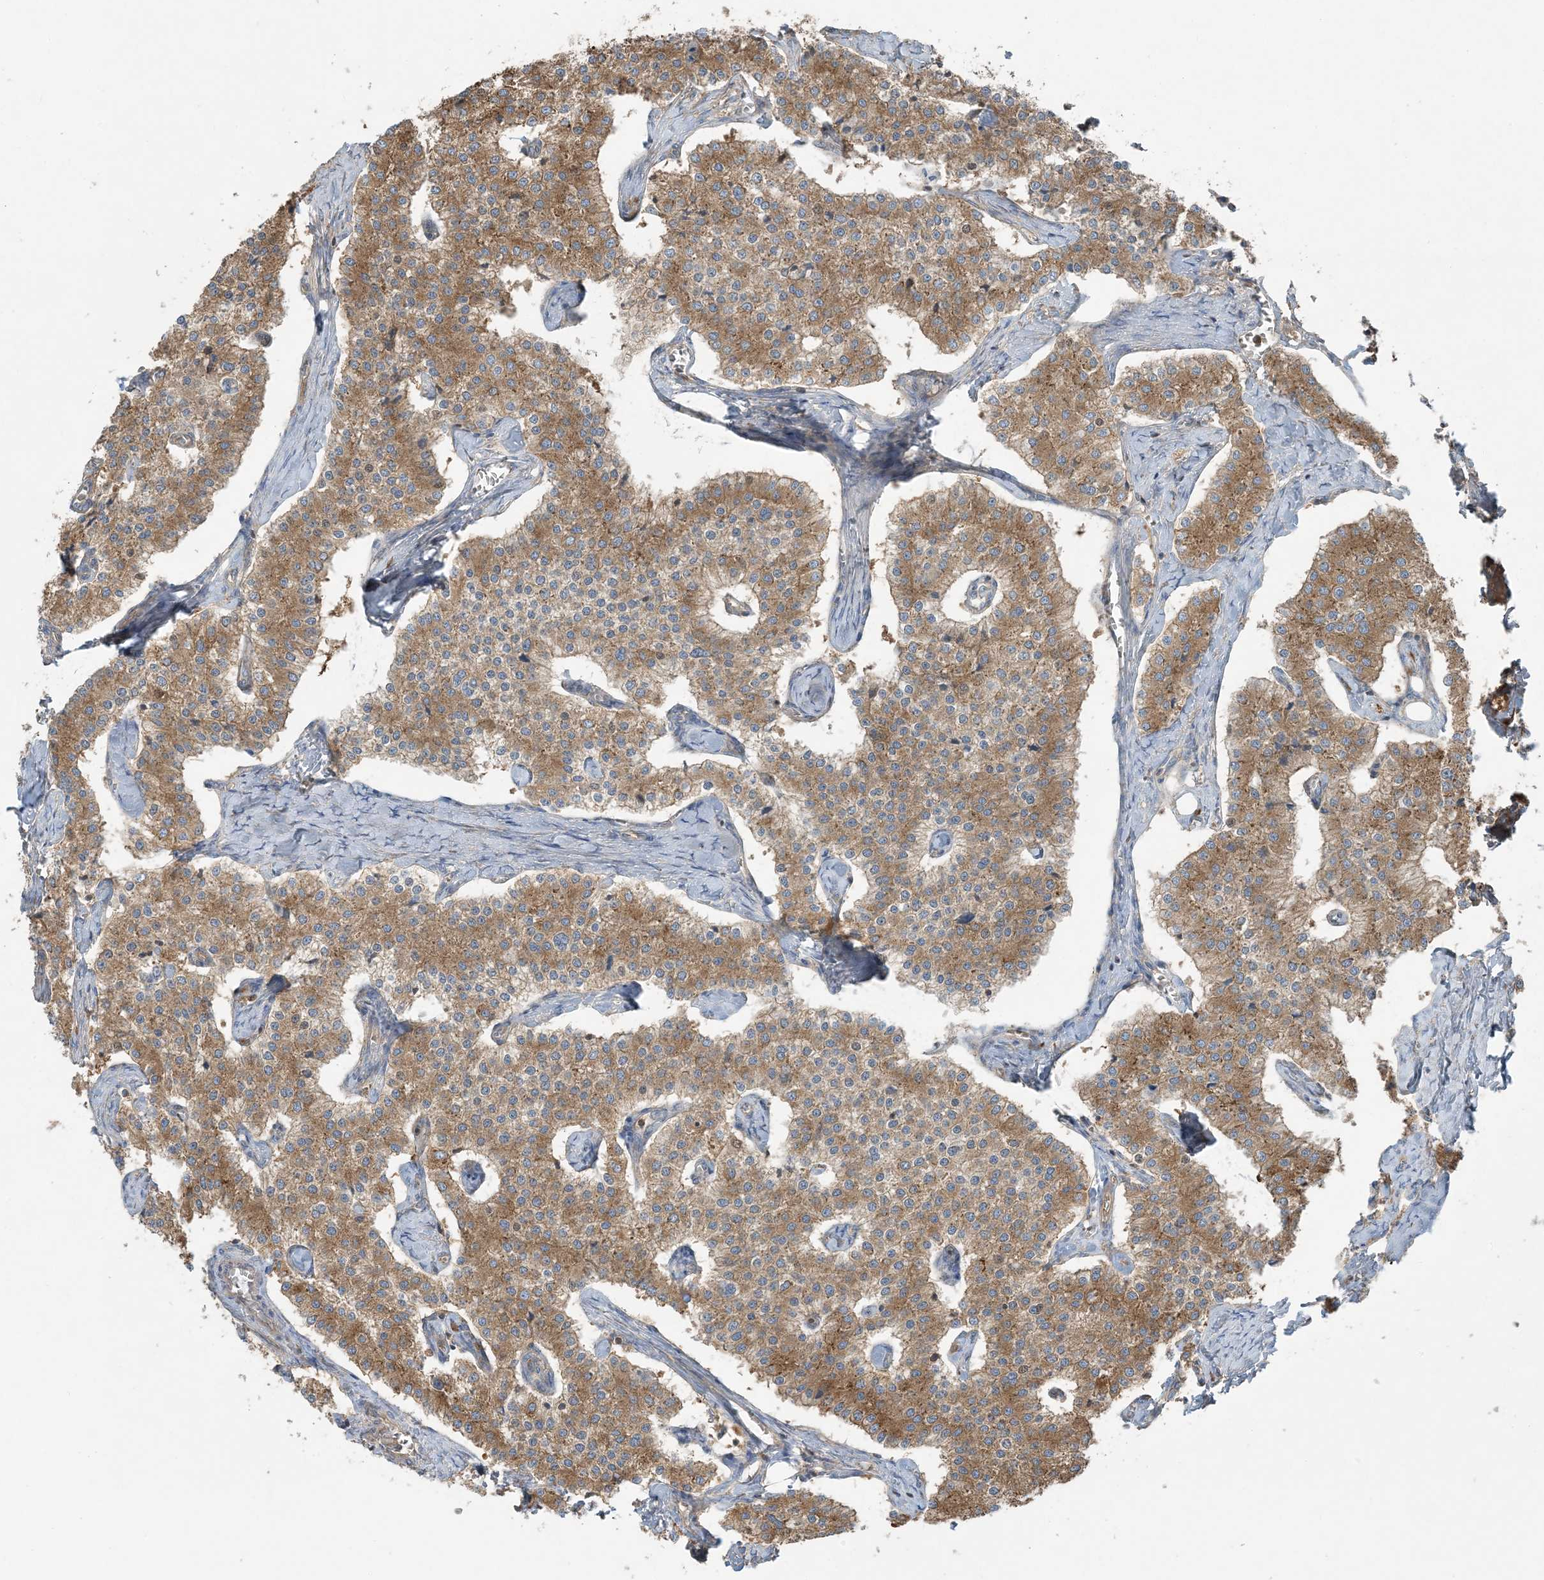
{"staining": {"intensity": "moderate", "quantity": ">75%", "location": "cytoplasmic/membranous"}, "tissue": "carcinoid", "cell_type": "Tumor cells", "image_type": "cancer", "snomed": [{"axis": "morphology", "description": "Carcinoid, malignant, NOS"}, {"axis": "topography", "description": "Colon"}], "caption": "Moderate cytoplasmic/membranous protein expression is identified in approximately >75% of tumor cells in carcinoid.", "gene": "OLA1", "patient": {"sex": "female", "age": 52}}